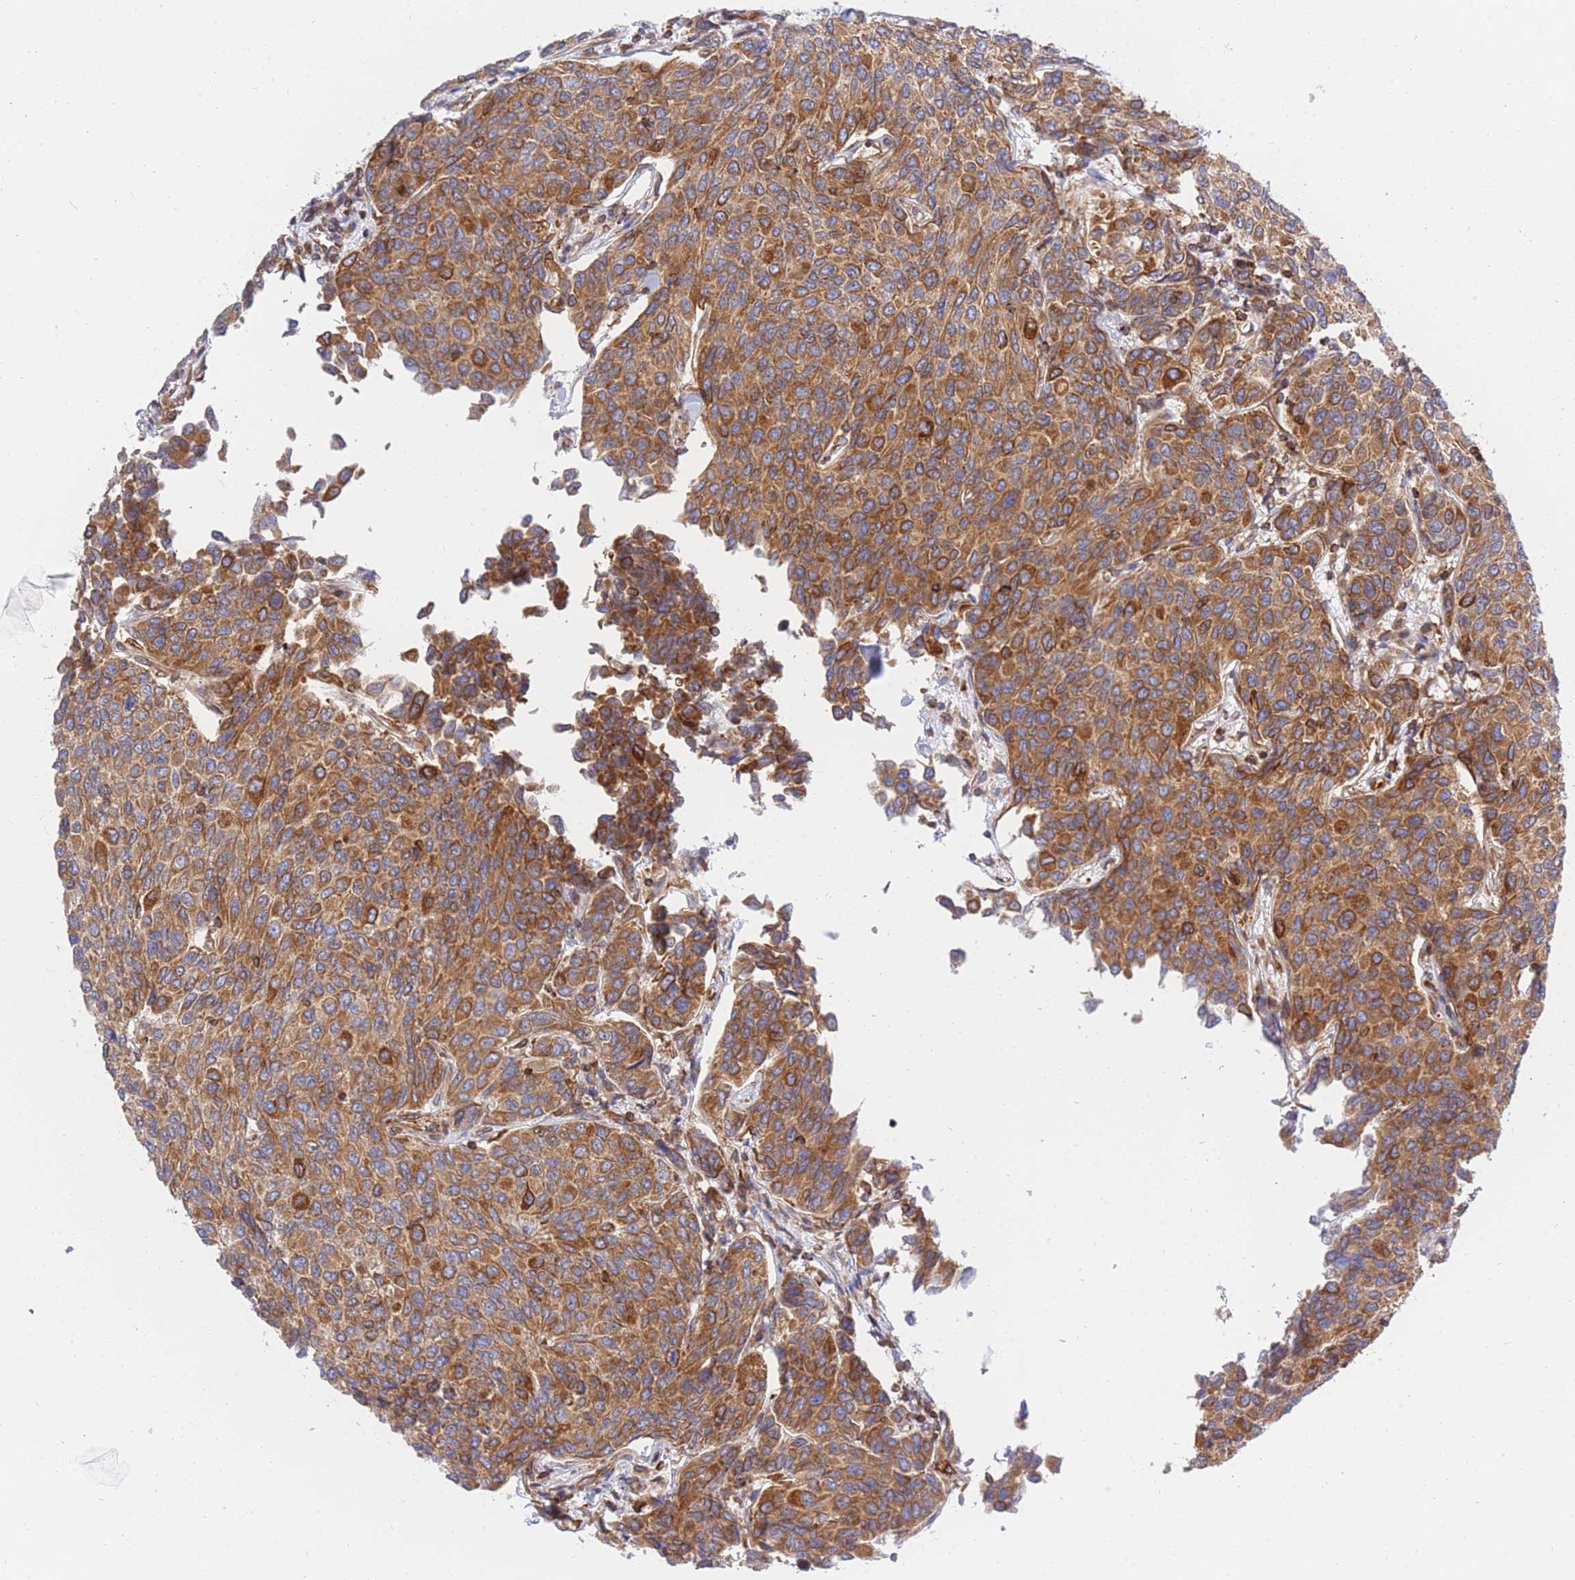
{"staining": {"intensity": "moderate", "quantity": ">75%", "location": "cytoplasmic/membranous"}, "tissue": "breast cancer", "cell_type": "Tumor cells", "image_type": "cancer", "snomed": [{"axis": "morphology", "description": "Duct carcinoma"}, {"axis": "topography", "description": "Breast"}], "caption": "Infiltrating ductal carcinoma (breast) stained for a protein (brown) shows moderate cytoplasmic/membranous positive staining in about >75% of tumor cells.", "gene": "REM1", "patient": {"sex": "female", "age": 55}}